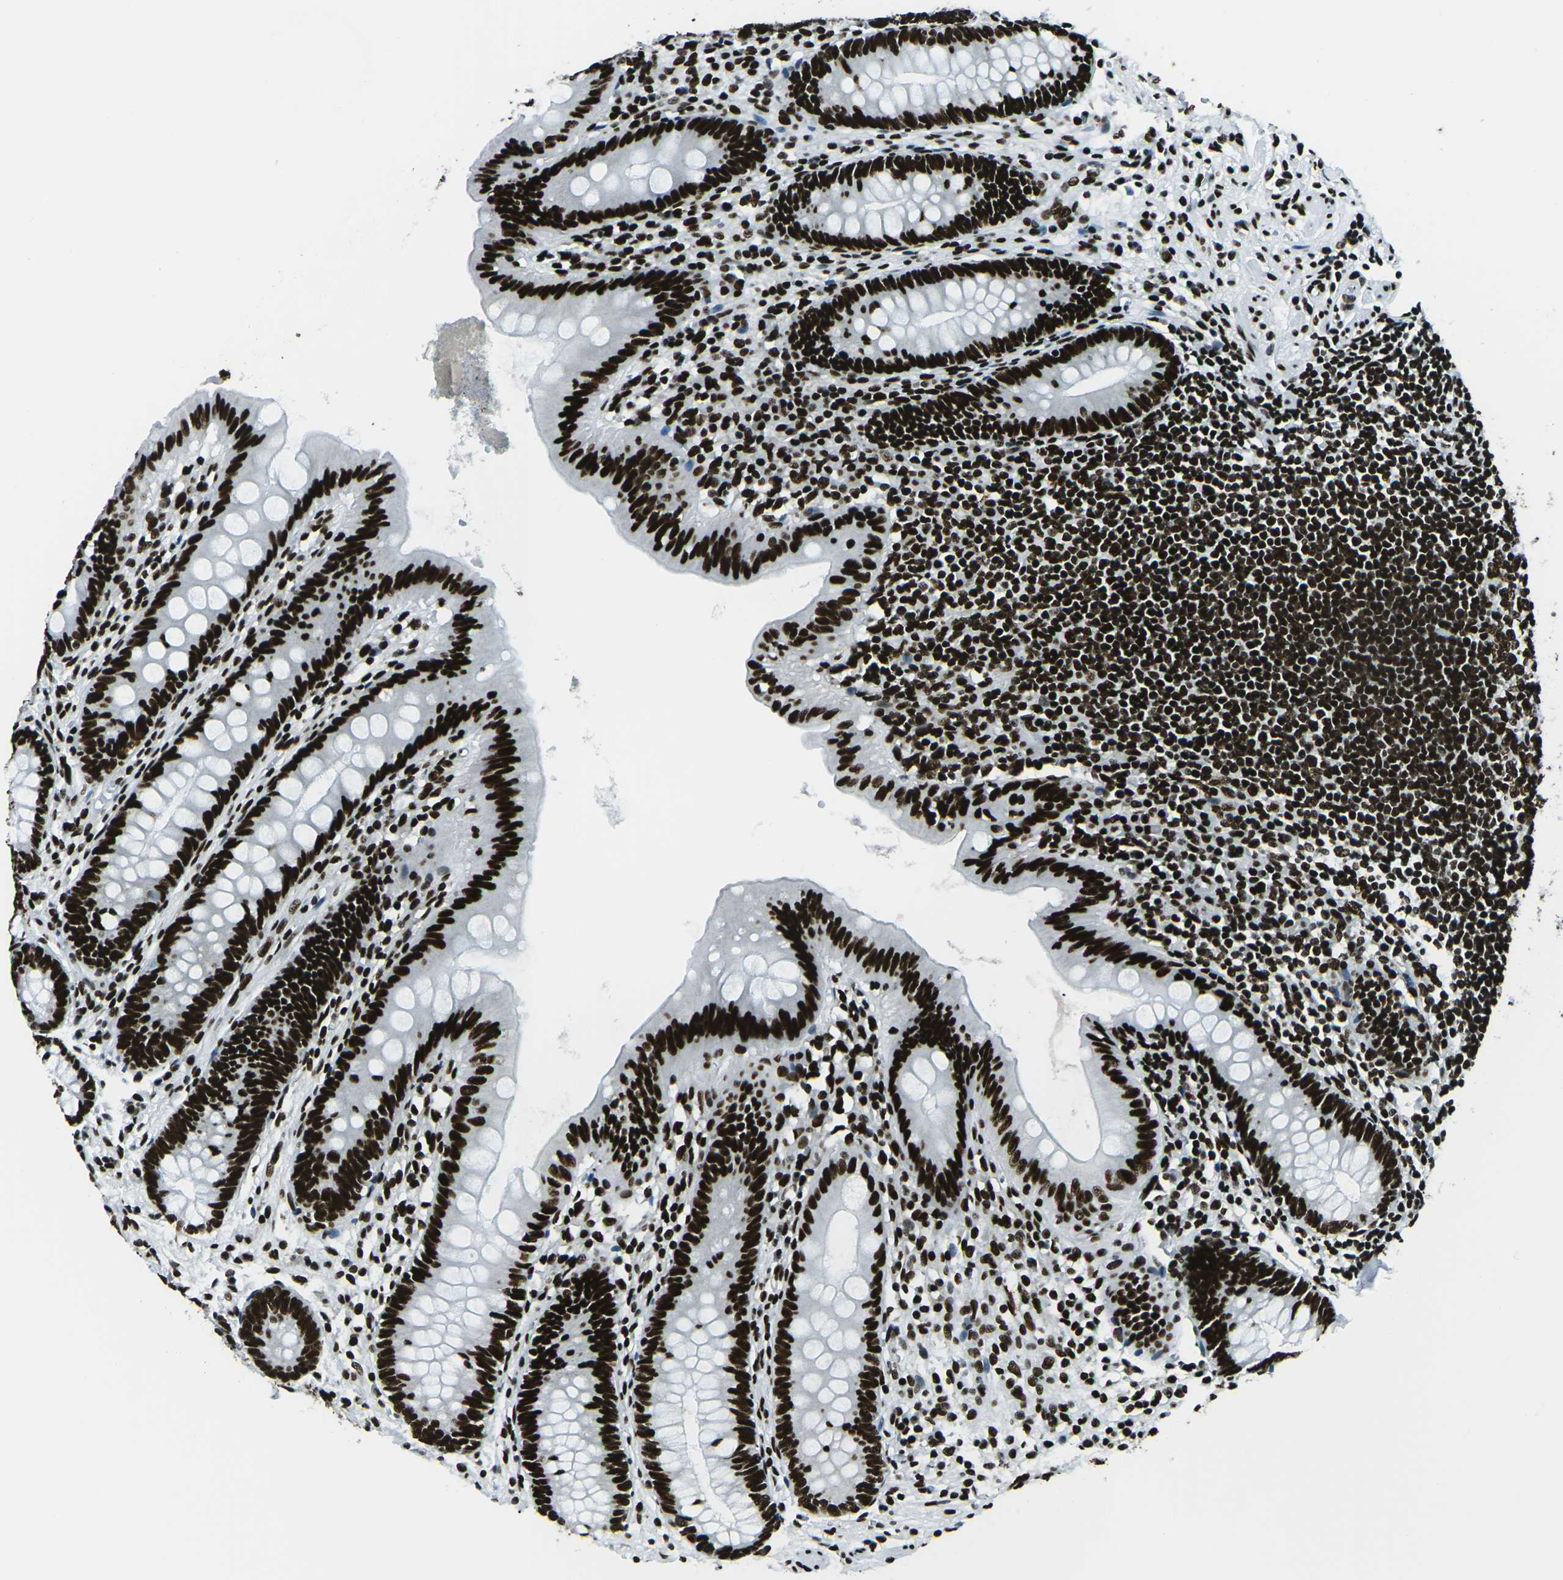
{"staining": {"intensity": "strong", "quantity": ">75%", "location": "nuclear"}, "tissue": "appendix", "cell_type": "Glandular cells", "image_type": "normal", "snomed": [{"axis": "morphology", "description": "Normal tissue, NOS"}, {"axis": "topography", "description": "Appendix"}], "caption": "A brown stain shows strong nuclear expression of a protein in glandular cells of normal appendix. (Stains: DAB in brown, nuclei in blue, Microscopy: brightfield microscopy at high magnification).", "gene": "HNRNPL", "patient": {"sex": "male", "age": 56}}